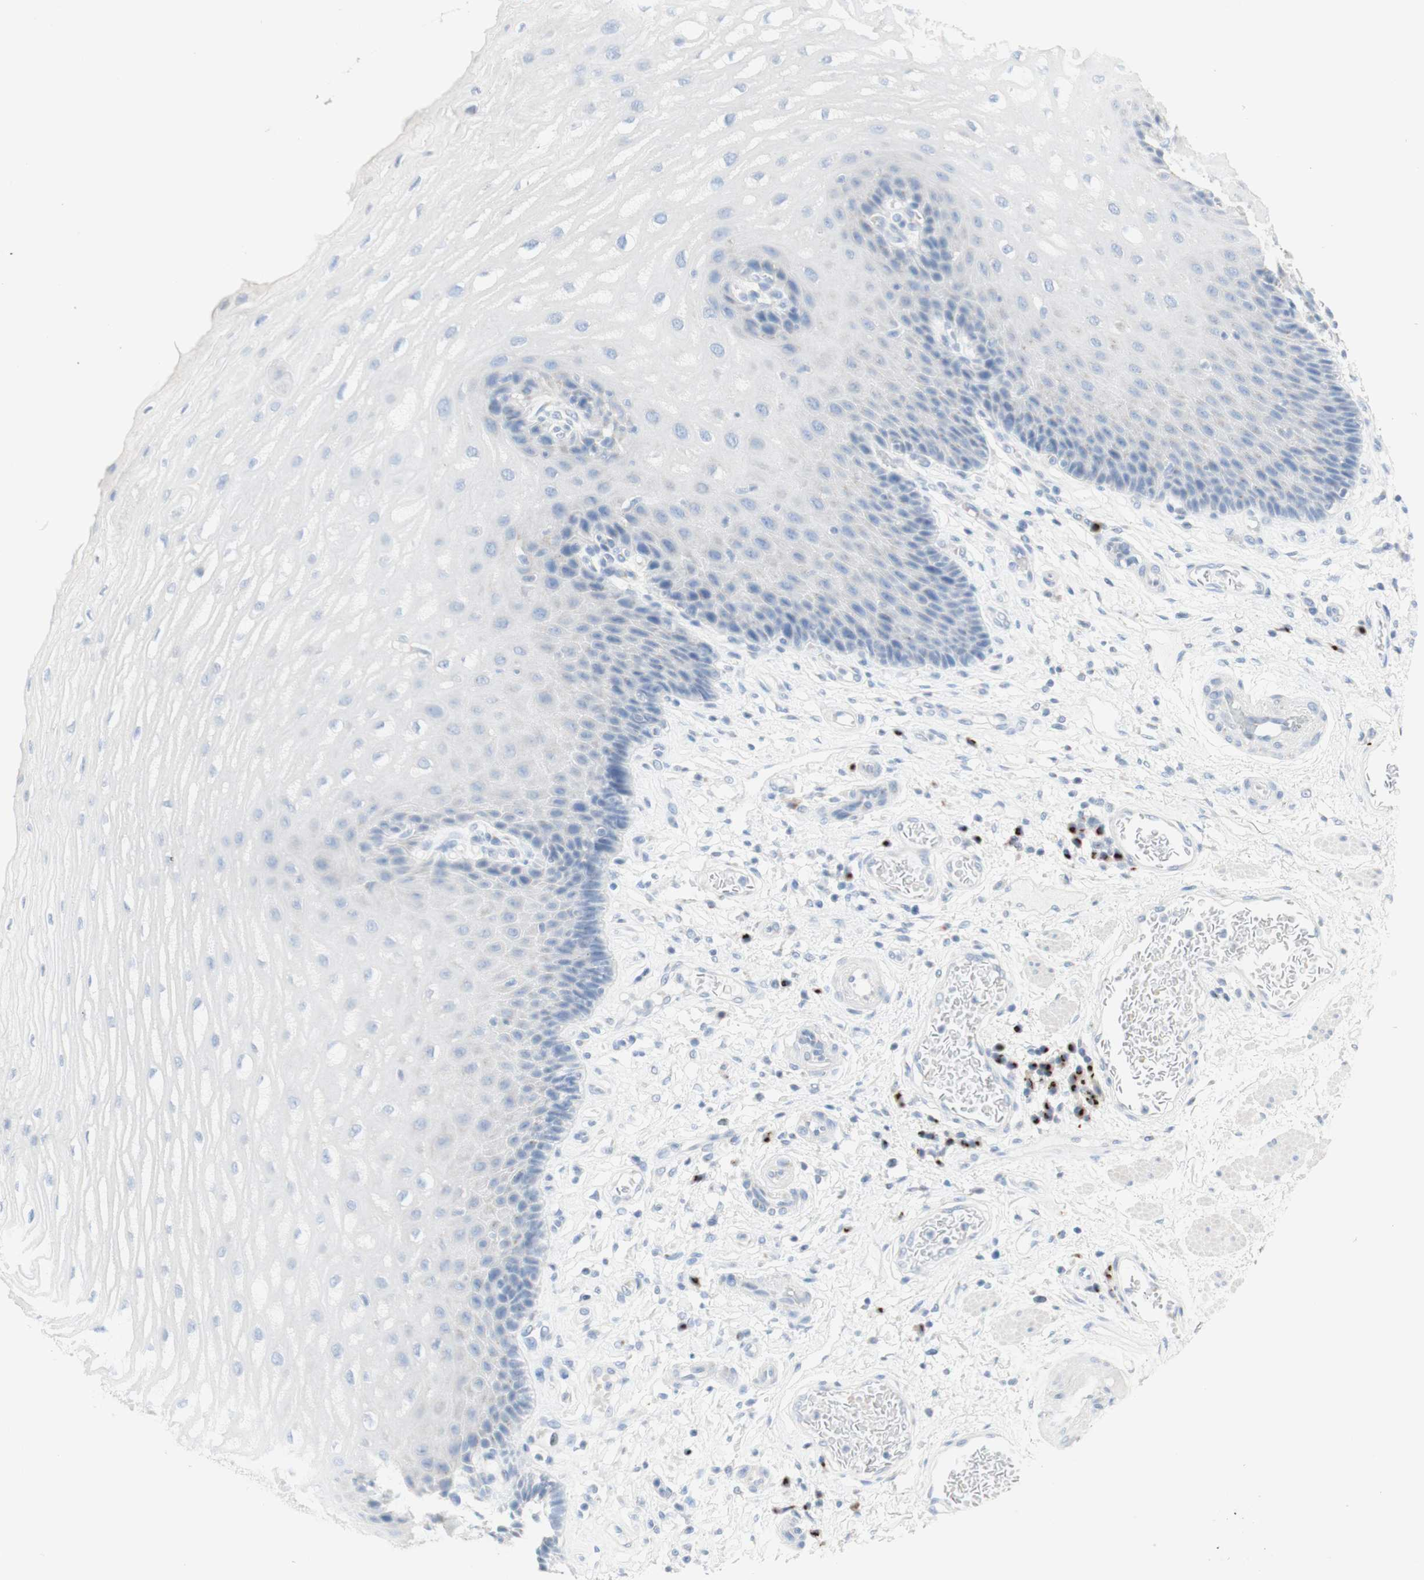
{"staining": {"intensity": "negative", "quantity": "none", "location": "none"}, "tissue": "esophagus", "cell_type": "Squamous epithelial cells", "image_type": "normal", "snomed": [{"axis": "morphology", "description": "Normal tissue, NOS"}, {"axis": "topography", "description": "Esophagus"}], "caption": "High power microscopy micrograph of an IHC micrograph of benign esophagus, revealing no significant positivity in squamous epithelial cells.", "gene": "MANEA", "patient": {"sex": "male", "age": 54}}